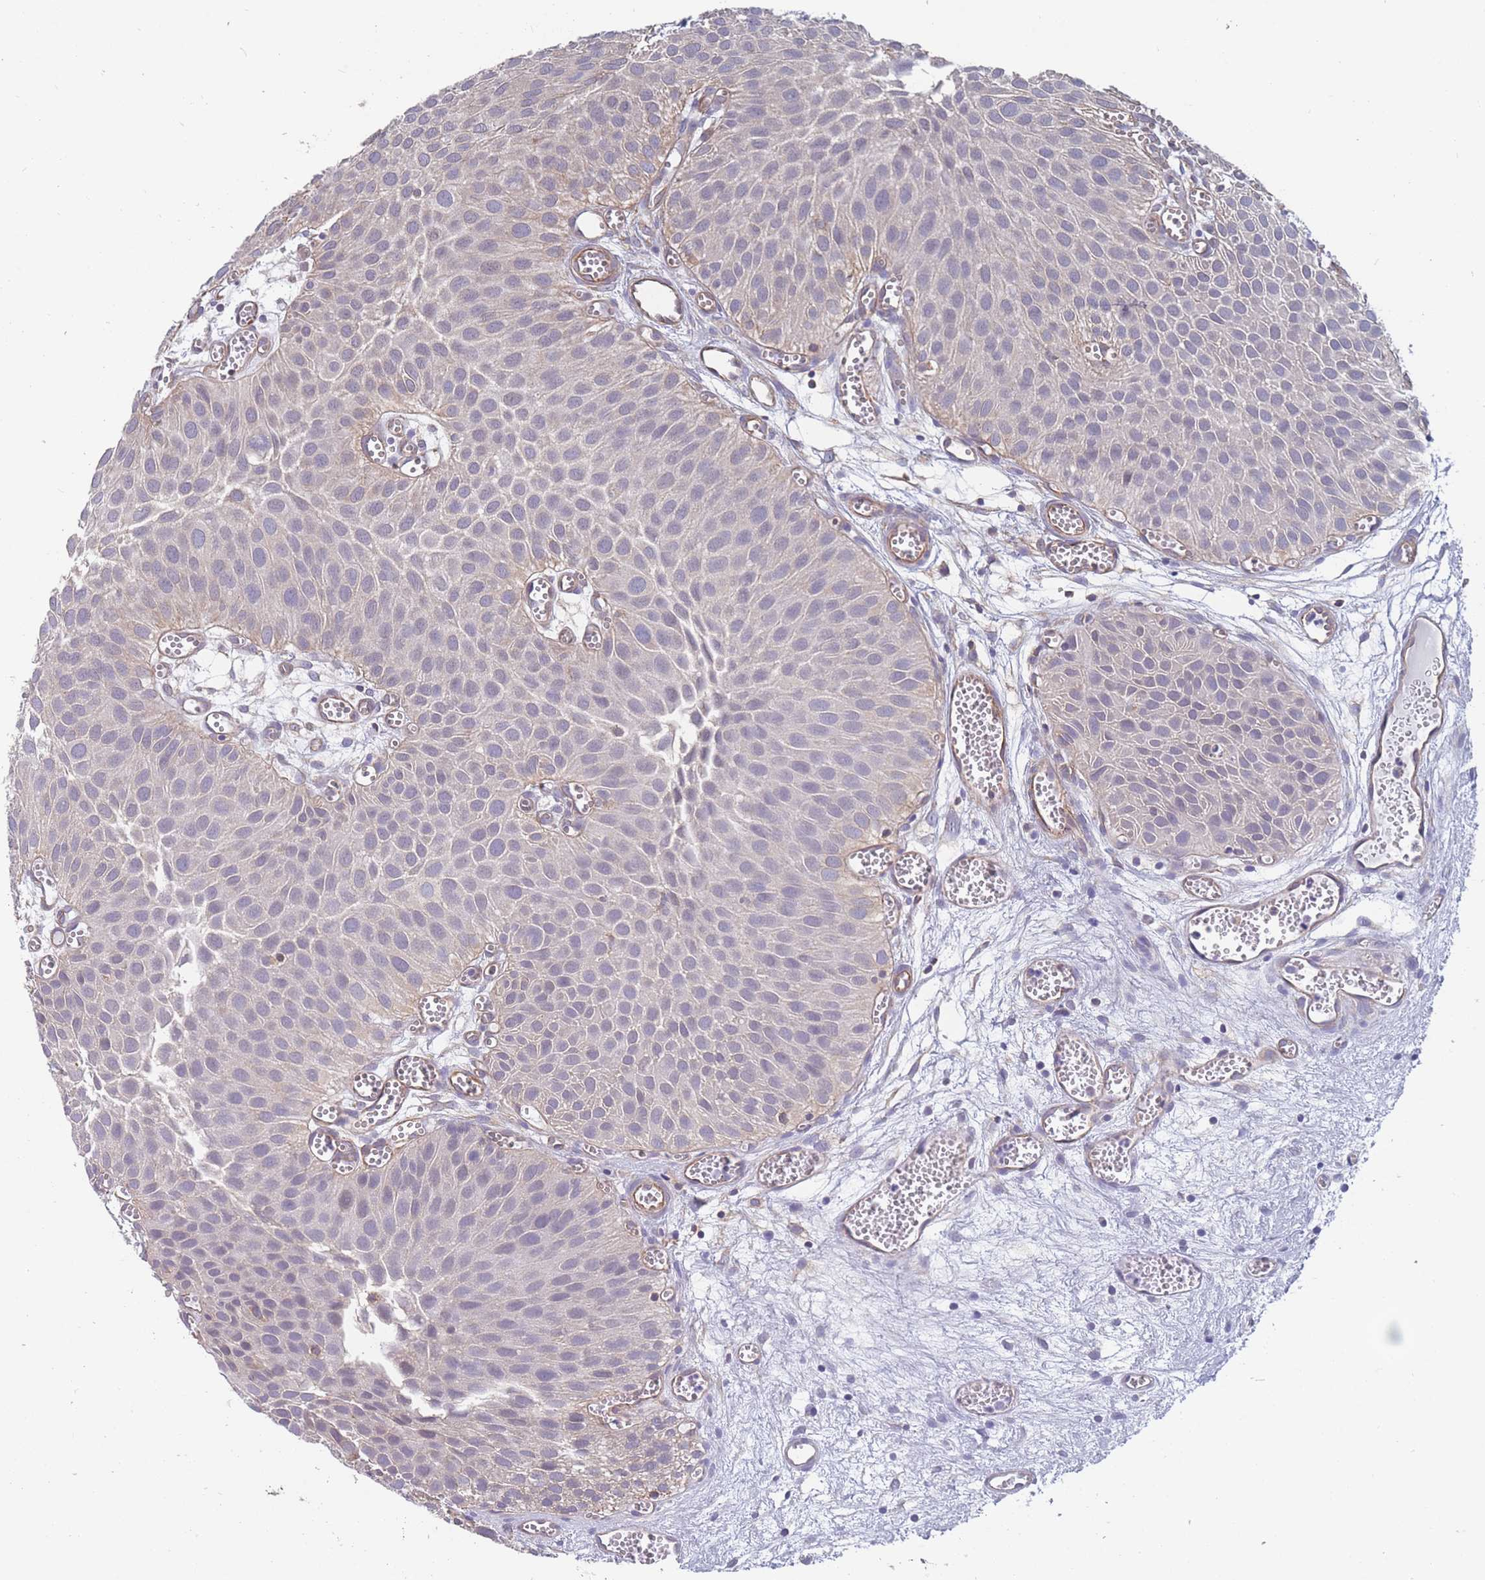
{"staining": {"intensity": "negative", "quantity": "none", "location": "none"}, "tissue": "urothelial cancer", "cell_type": "Tumor cells", "image_type": "cancer", "snomed": [{"axis": "morphology", "description": "Urothelial carcinoma, Low grade"}, {"axis": "topography", "description": "Urinary bladder"}], "caption": "Protein analysis of urothelial carcinoma (low-grade) demonstrates no significant expression in tumor cells.", "gene": "SLC1A6", "patient": {"sex": "male", "age": 88}}